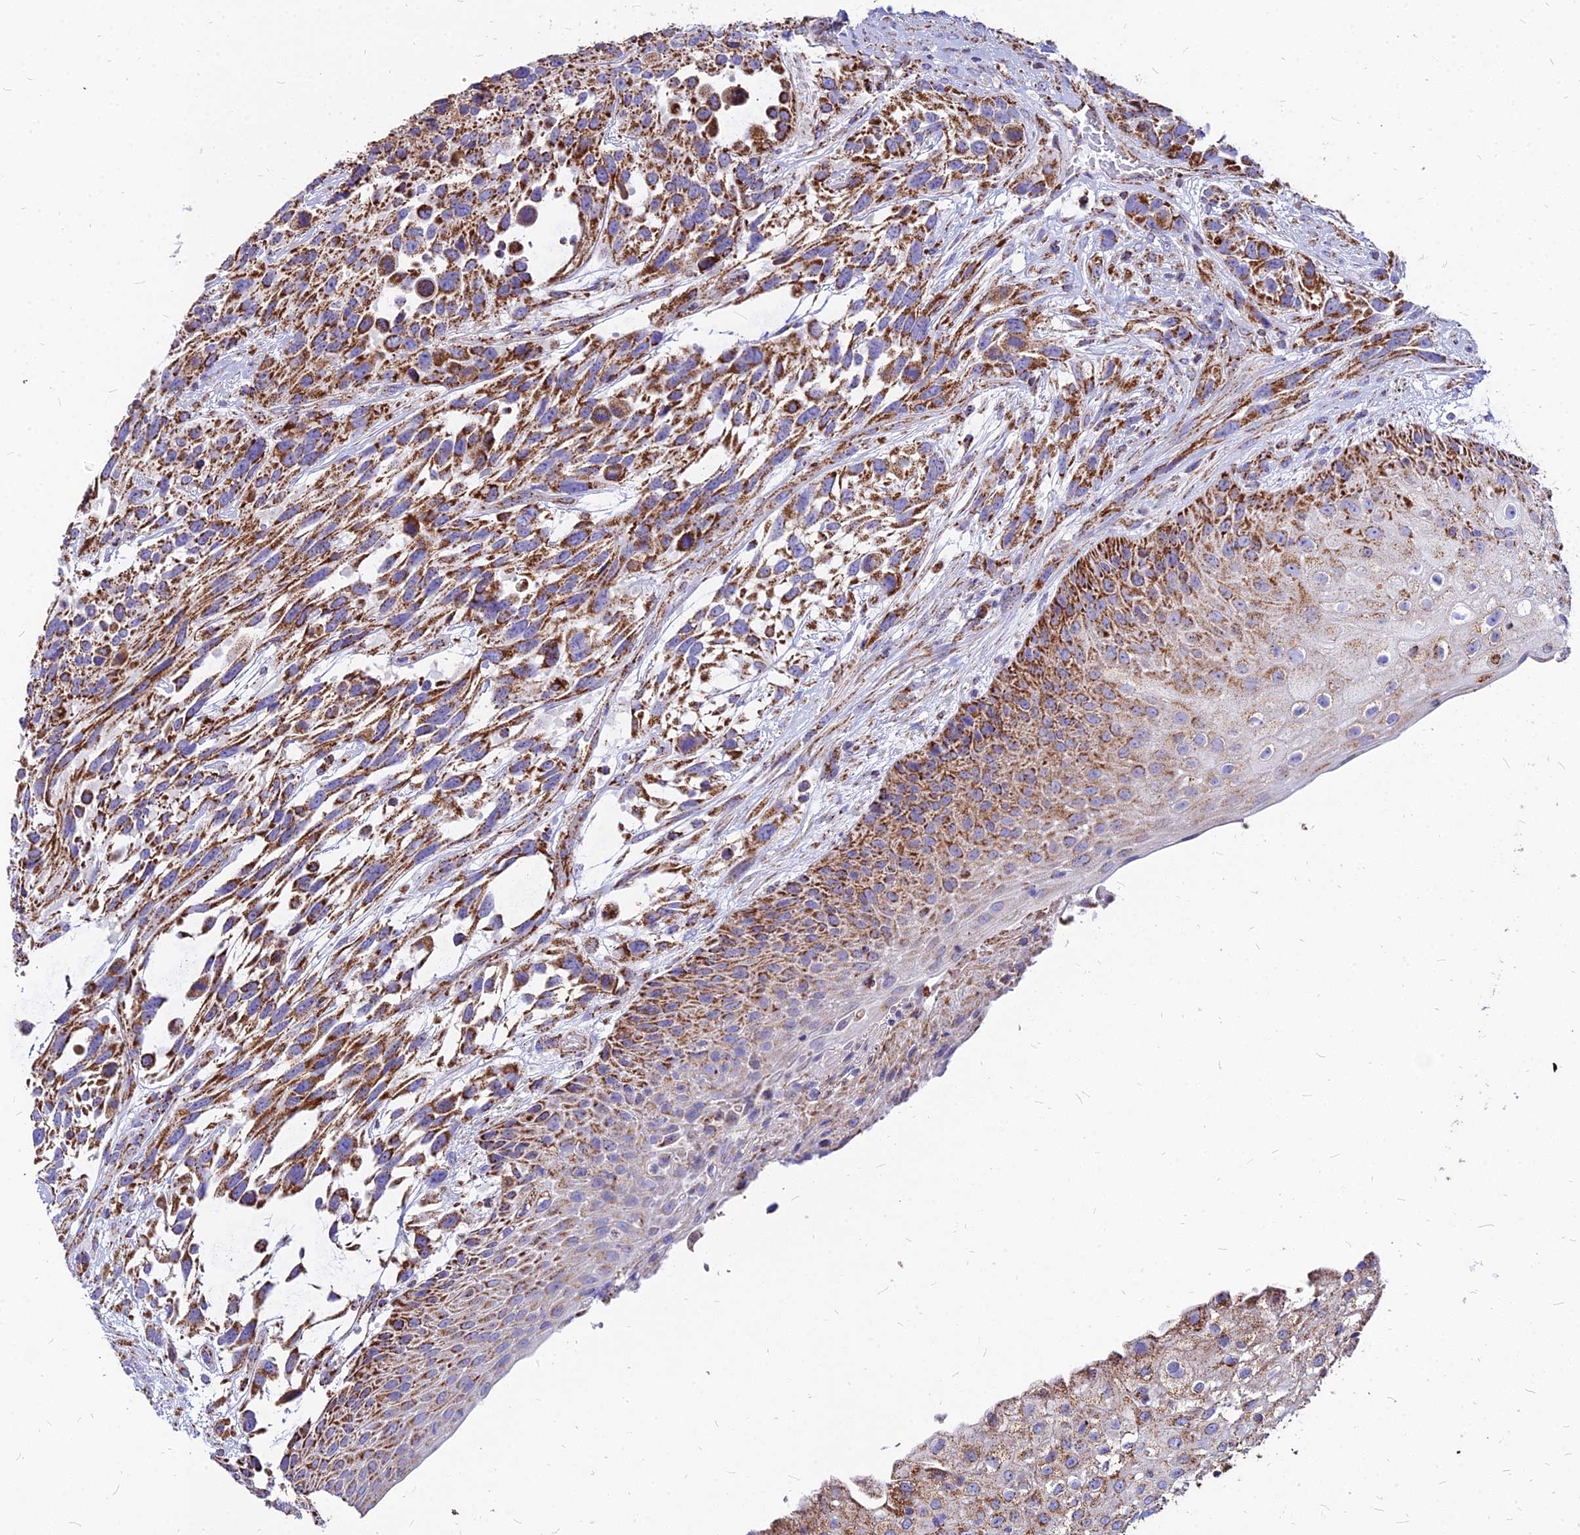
{"staining": {"intensity": "moderate", "quantity": ">75%", "location": "cytoplasmic/membranous"}, "tissue": "urothelial cancer", "cell_type": "Tumor cells", "image_type": "cancer", "snomed": [{"axis": "morphology", "description": "Urothelial carcinoma, High grade"}, {"axis": "topography", "description": "Urinary bladder"}], "caption": "Immunohistochemistry photomicrograph of neoplastic tissue: urothelial cancer stained using immunohistochemistry shows medium levels of moderate protein expression localized specifically in the cytoplasmic/membranous of tumor cells, appearing as a cytoplasmic/membranous brown color.", "gene": "DLD", "patient": {"sex": "female", "age": 70}}